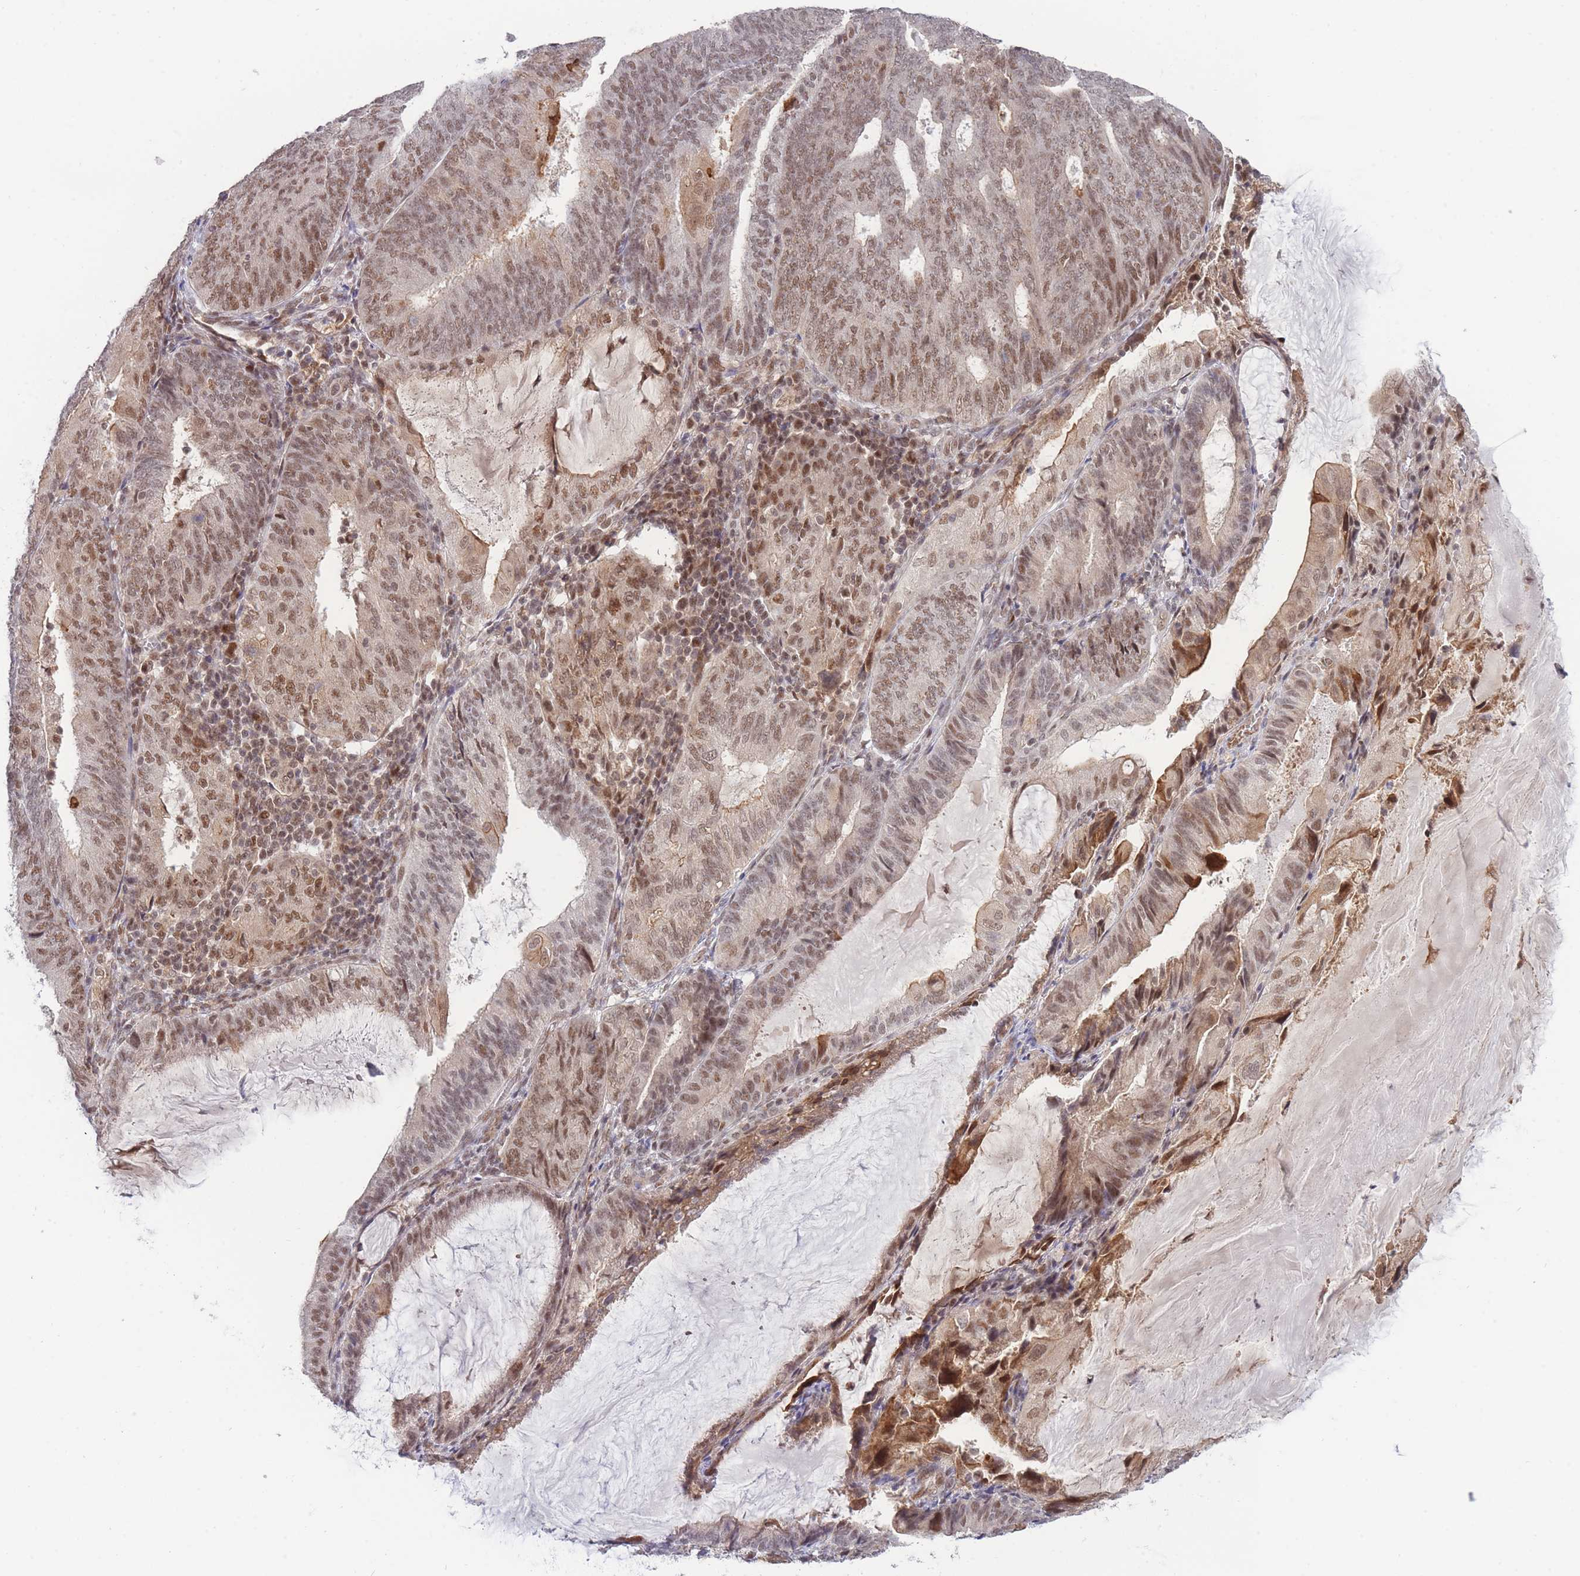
{"staining": {"intensity": "moderate", "quantity": ">75%", "location": "cytoplasmic/membranous,nuclear"}, "tissue": "endometrial cancer", "cell_type": "Tumor cells", "image_type": "cancer", "snomed": [{"axis": "morphology", "description": "Adenocarcinoma, NOS"}, {"axis": "topography", "description": "Endometrium"}], "caption": "Moderate cytoplasmic/membranous and nuclear protein staining is appreciated in approximately >75% of tumor cells in endometrial cancer.", "gene": "BOD1L1", "patient": {"sex": "female", "age": 81}}